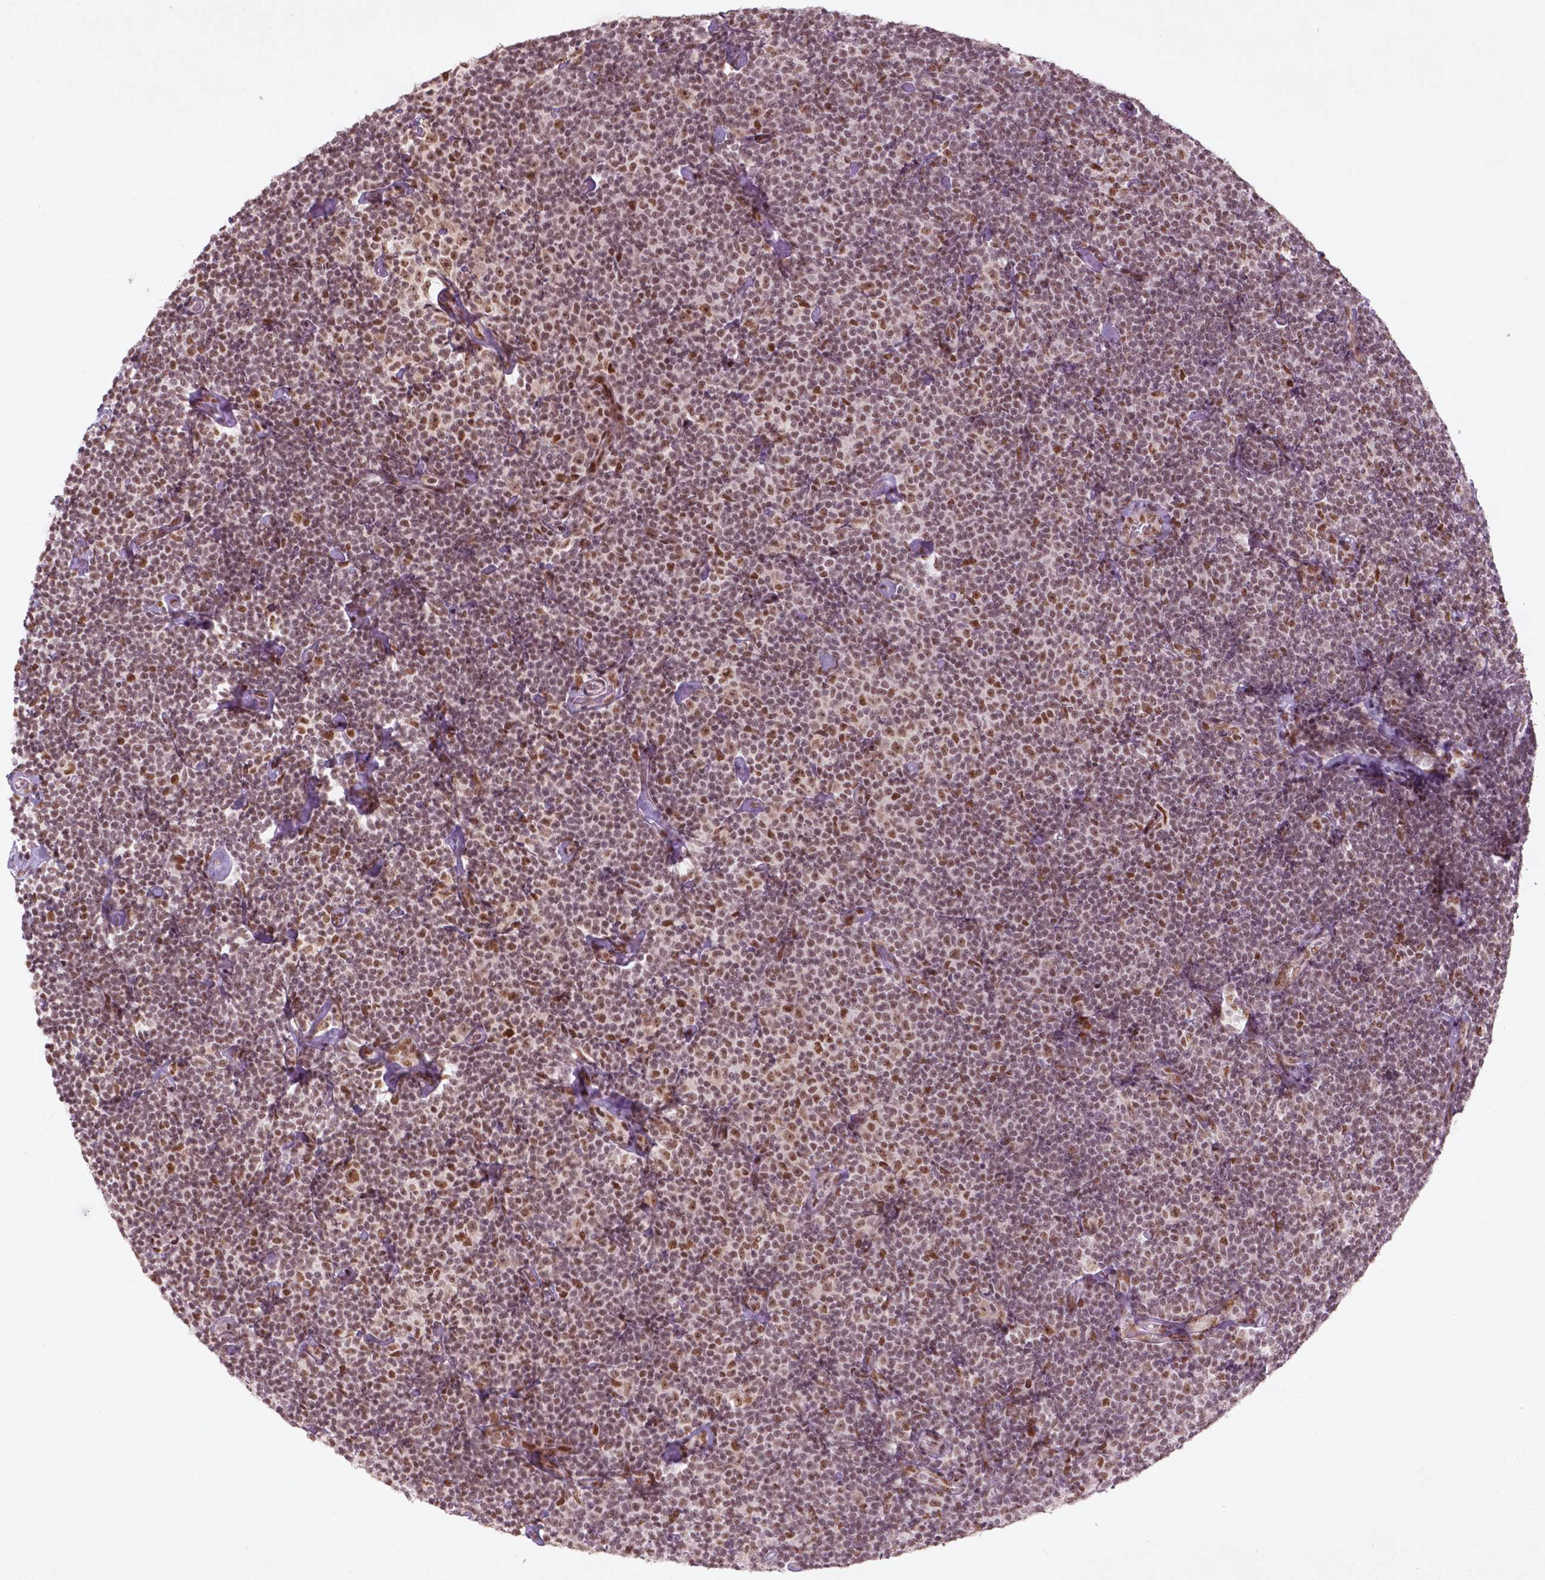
{"staining": {"intensity": "moderate", "quantity": ">75%", "location": "nuclear"}, "tissue": "lymphoma", "cell_type": "Tumor cells", "image_type": "cancer", "snomed": [{"axis": "morphology", "description": "Malignant lymphoma, non-Hodgkin's type, Low grade"}, {"axis": "topography", "description": "Lymph node"}], "caption": "Human malignant lymphoma, non-Hodgkin's type (low-grade) stained with a protein marker shows moderate staining in tumor cells.", "gene": "HMG20B", "patient": {"sex": "male", "age": 81}}